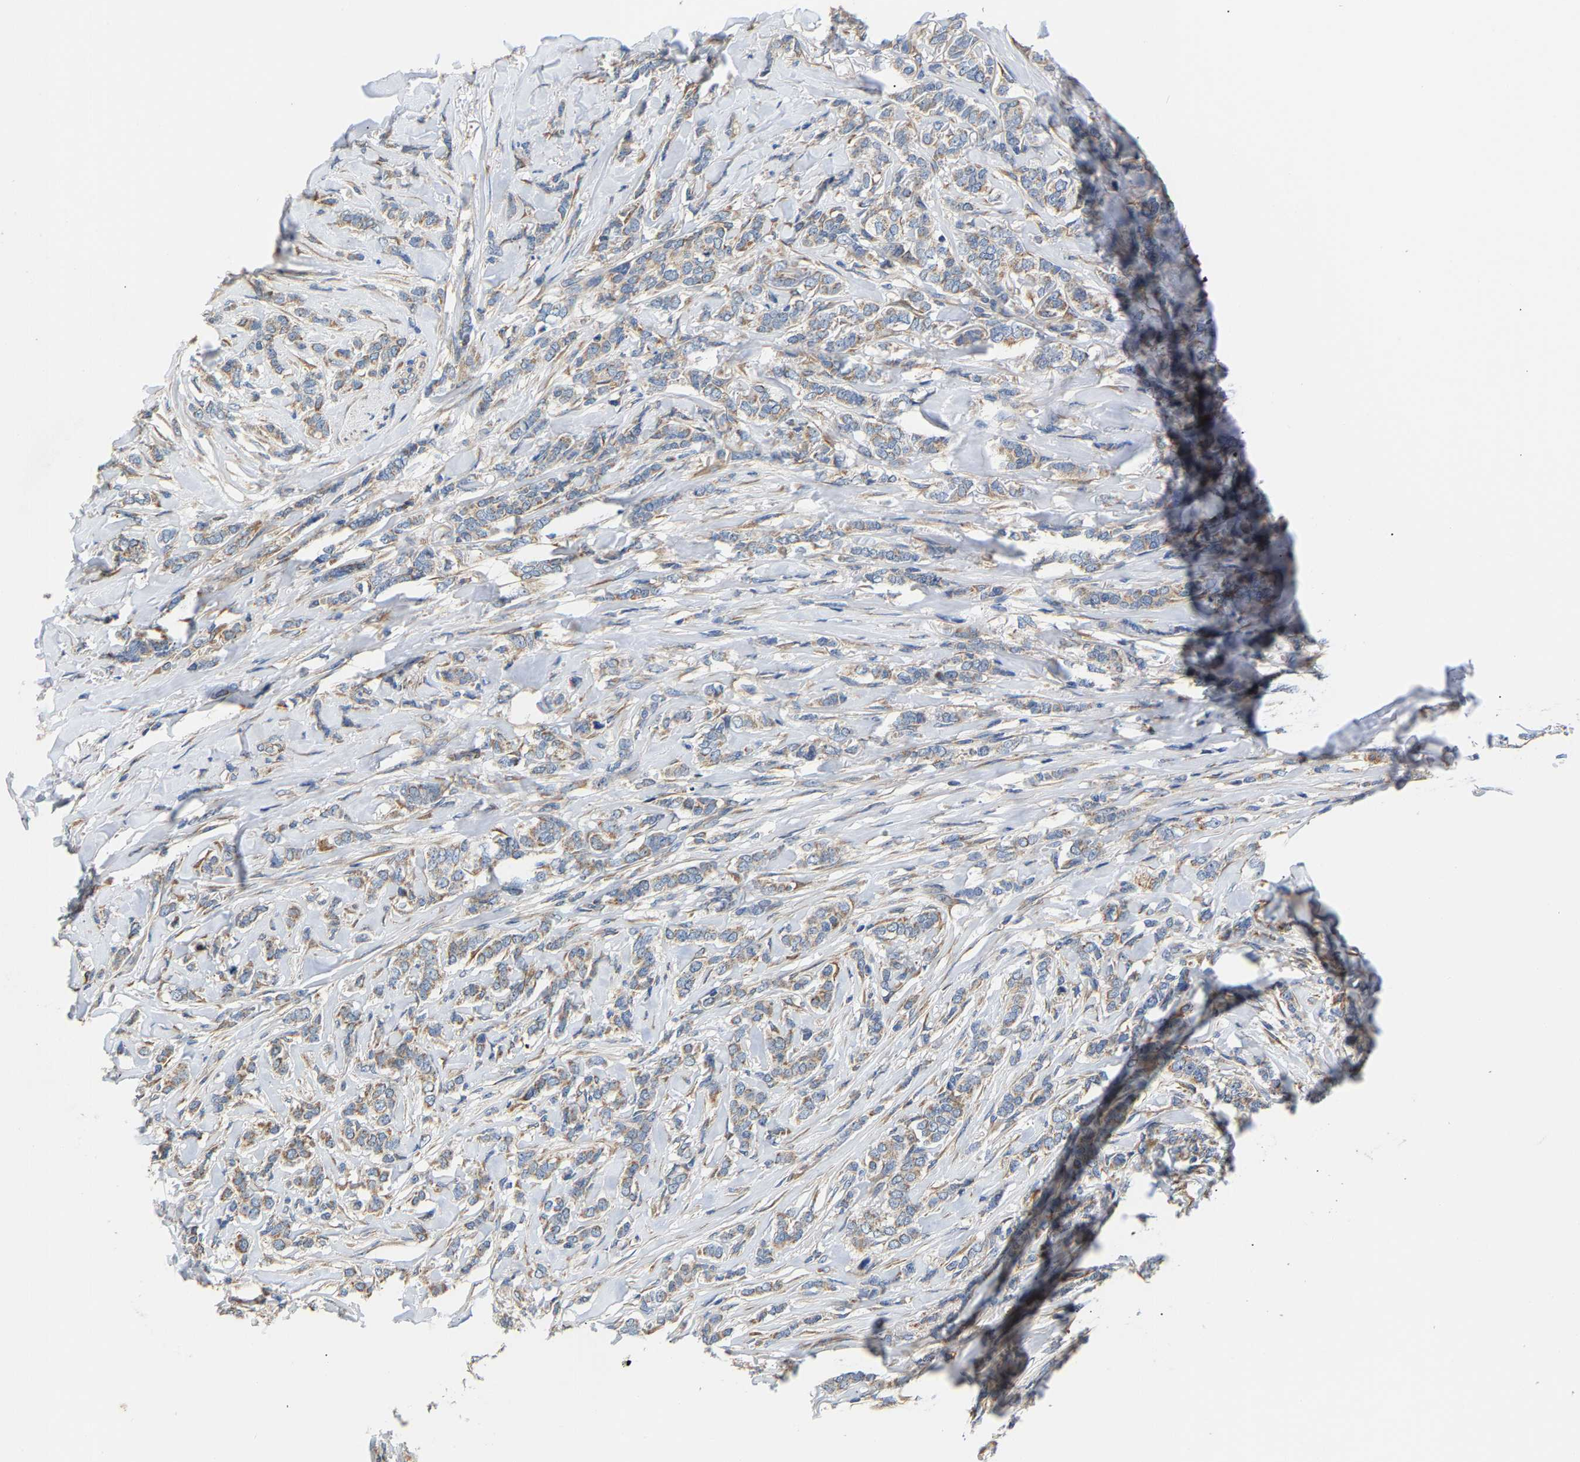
{"staining": {"intensity": "weak", "quantity": ">75%", "location": "cytoplasmic/membranous"}, "tissue": "breast cancer", "cell_type": "Tumor cells", "image_type": "cancer", "snomed": [{"axis": "morphology", "description": "Lobular carcinoma"}, {"axis": "topography", "description": "Skin"}, {"axis": "topography", "description": "Breast"}], "caption": "Tumor cells exhibit low levels of weak cytoplasmic/membranous positivity in approximately >75% of cells in human breast cancer.", "gene": "TMEM168", "patient": {"sex": "female", "age": 46}}